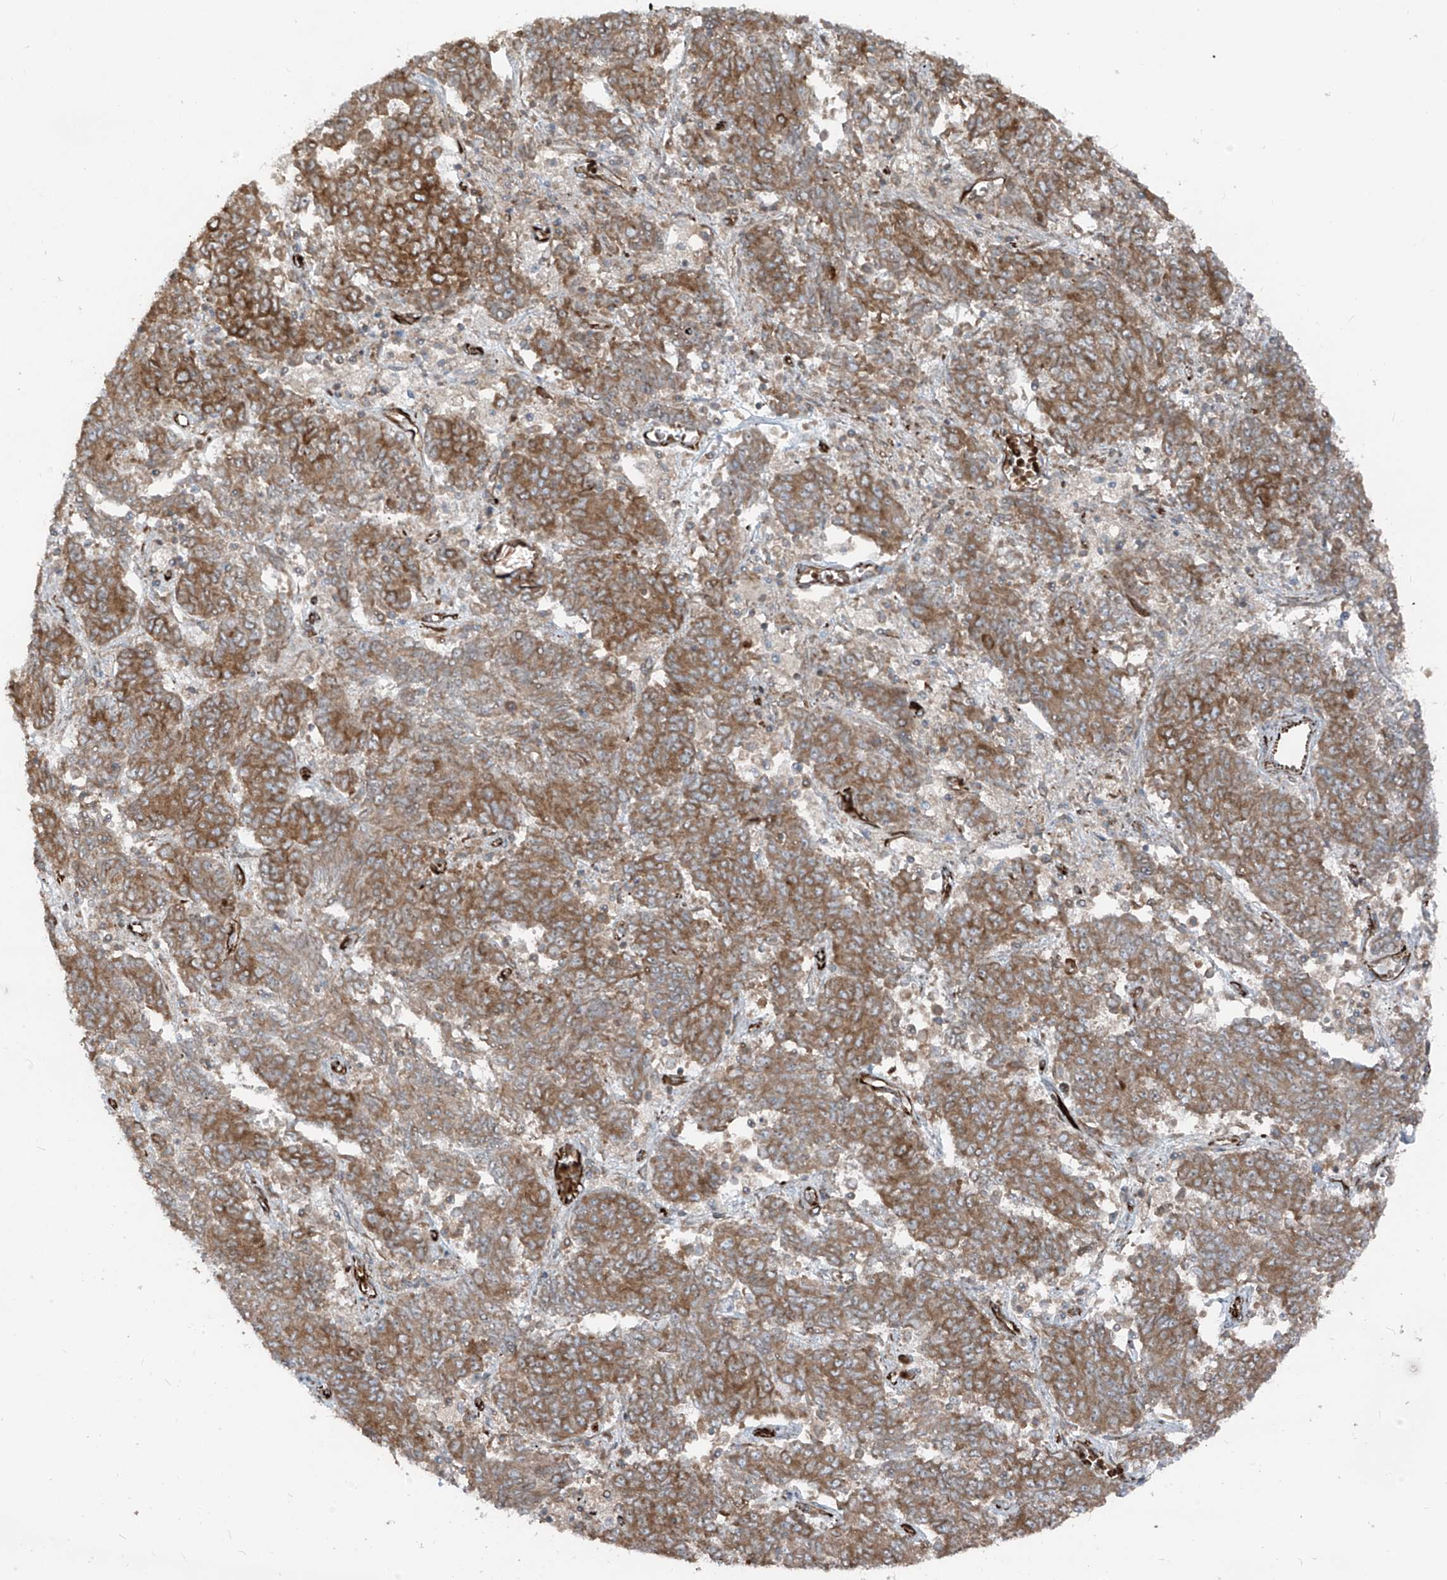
{"staining": {"intensity": "moderate", "quantity": ">75%", "location": "cytoplasmic/membranous"}, "tissue": "endometrial cancer", "cell_type": "Tumor cells", "image_type": "cancer", "snomed": [{"axis": "morphology", "description": "Adenocarcinoma, NOS"}, {"axis": "topography", "description": "Endometrium"}], "caption": "Adenocarcinoma (endometrial) stained with IHC reveals moderate cytoplasmic/membranous positivity in about >75% of tumor cells. Nuclei are stained in blue.", "gene": "ERLEC1", "patient": {"sex": "female", "age": 80}}